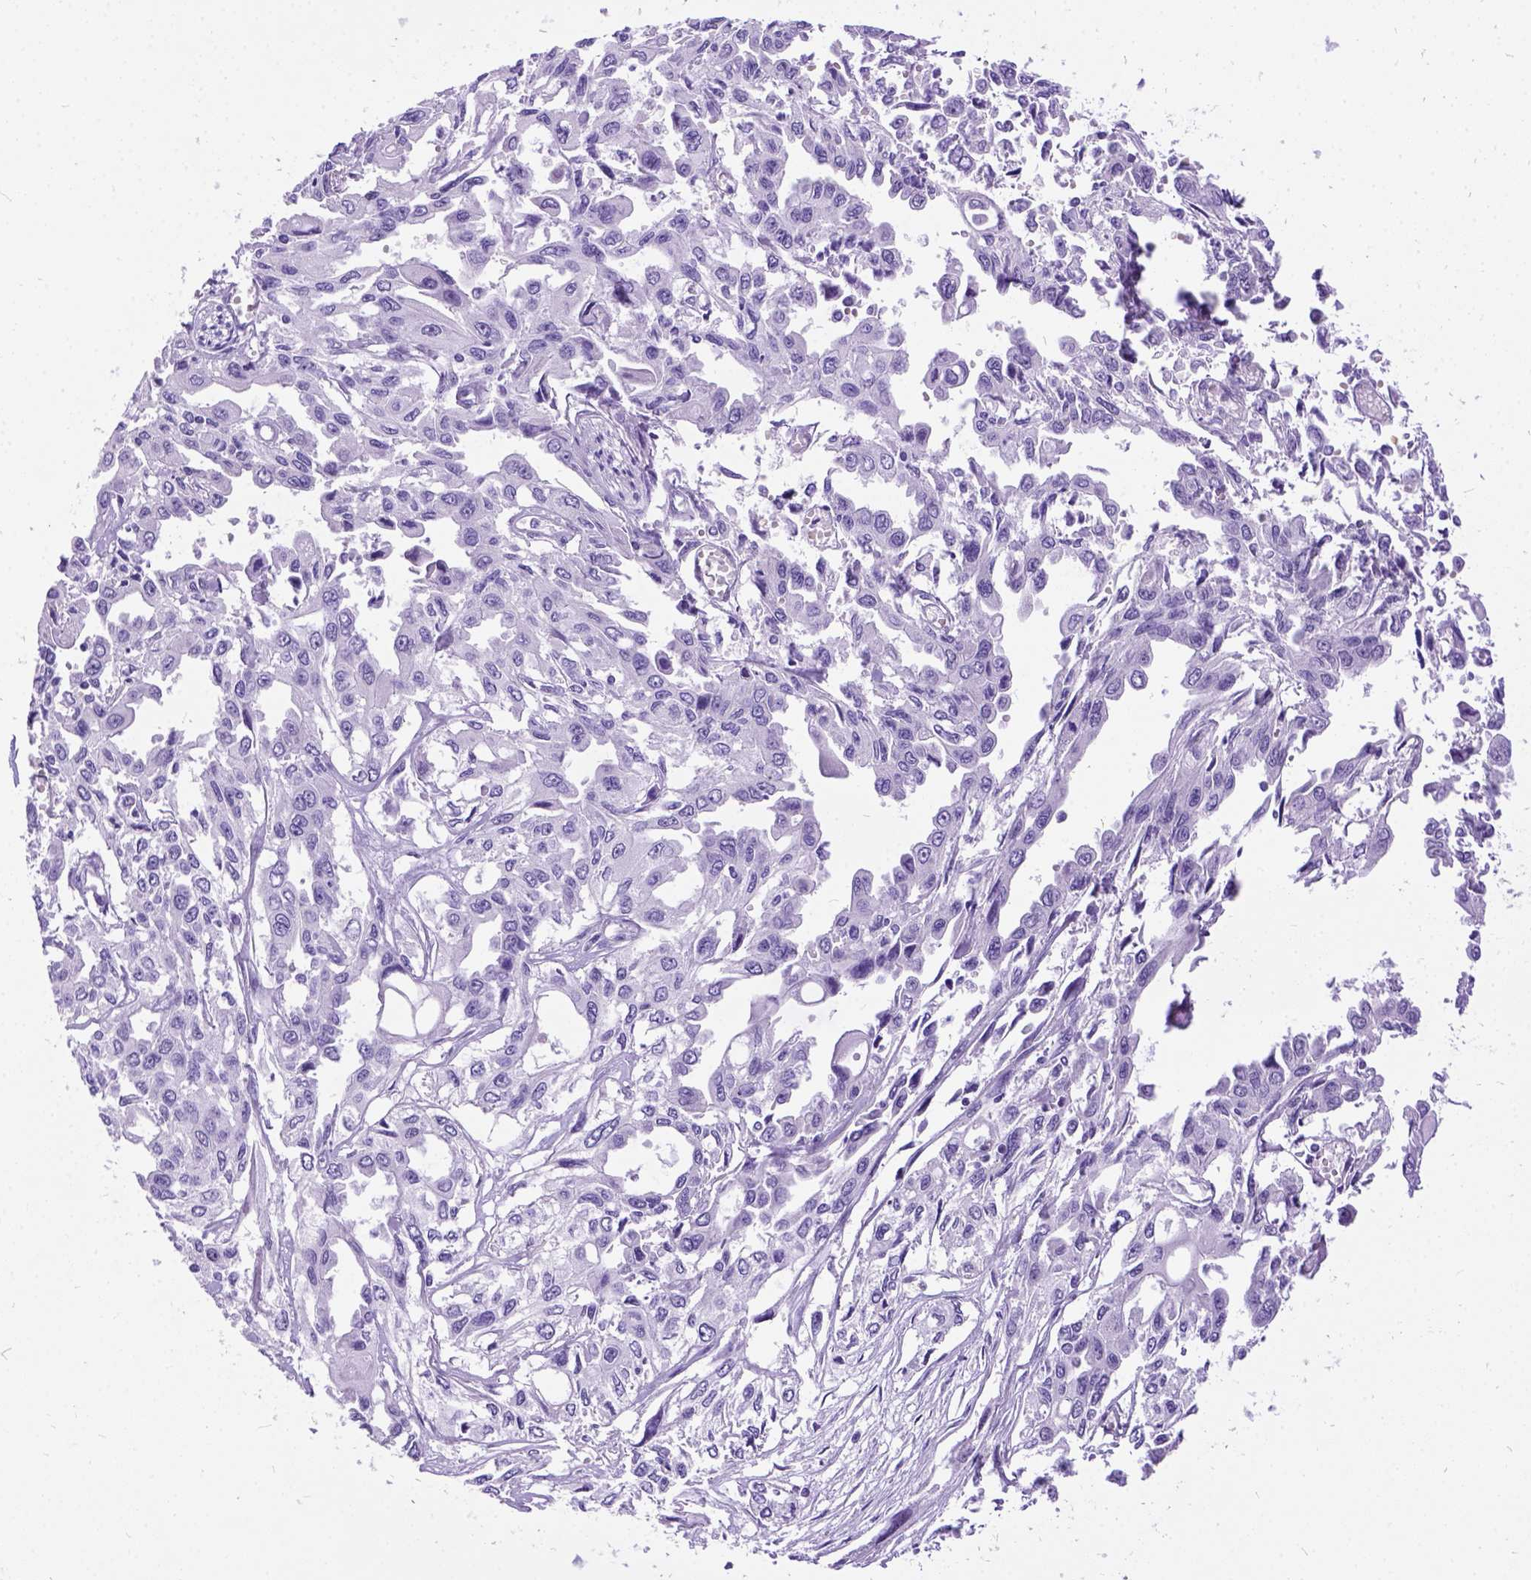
{"staining": {"intensity": "negative", "quantity": "none", "location": "none"}, "tissue": "pancreatic cancer", "cell_type": "Tumor cells", "image_type": "cancer", "snomed": [{"axis": "morphology", "description": "Adenocarcinoma, NOS"}, {"axis": "topography", "description": "Pancreas"}], "caption": "The micrograph demonstrates no significant expression in tumor cells of pancreatic adenocarcinoma.", "gene": "PRG2", "patient": {"sex": "female", "age": 55}}